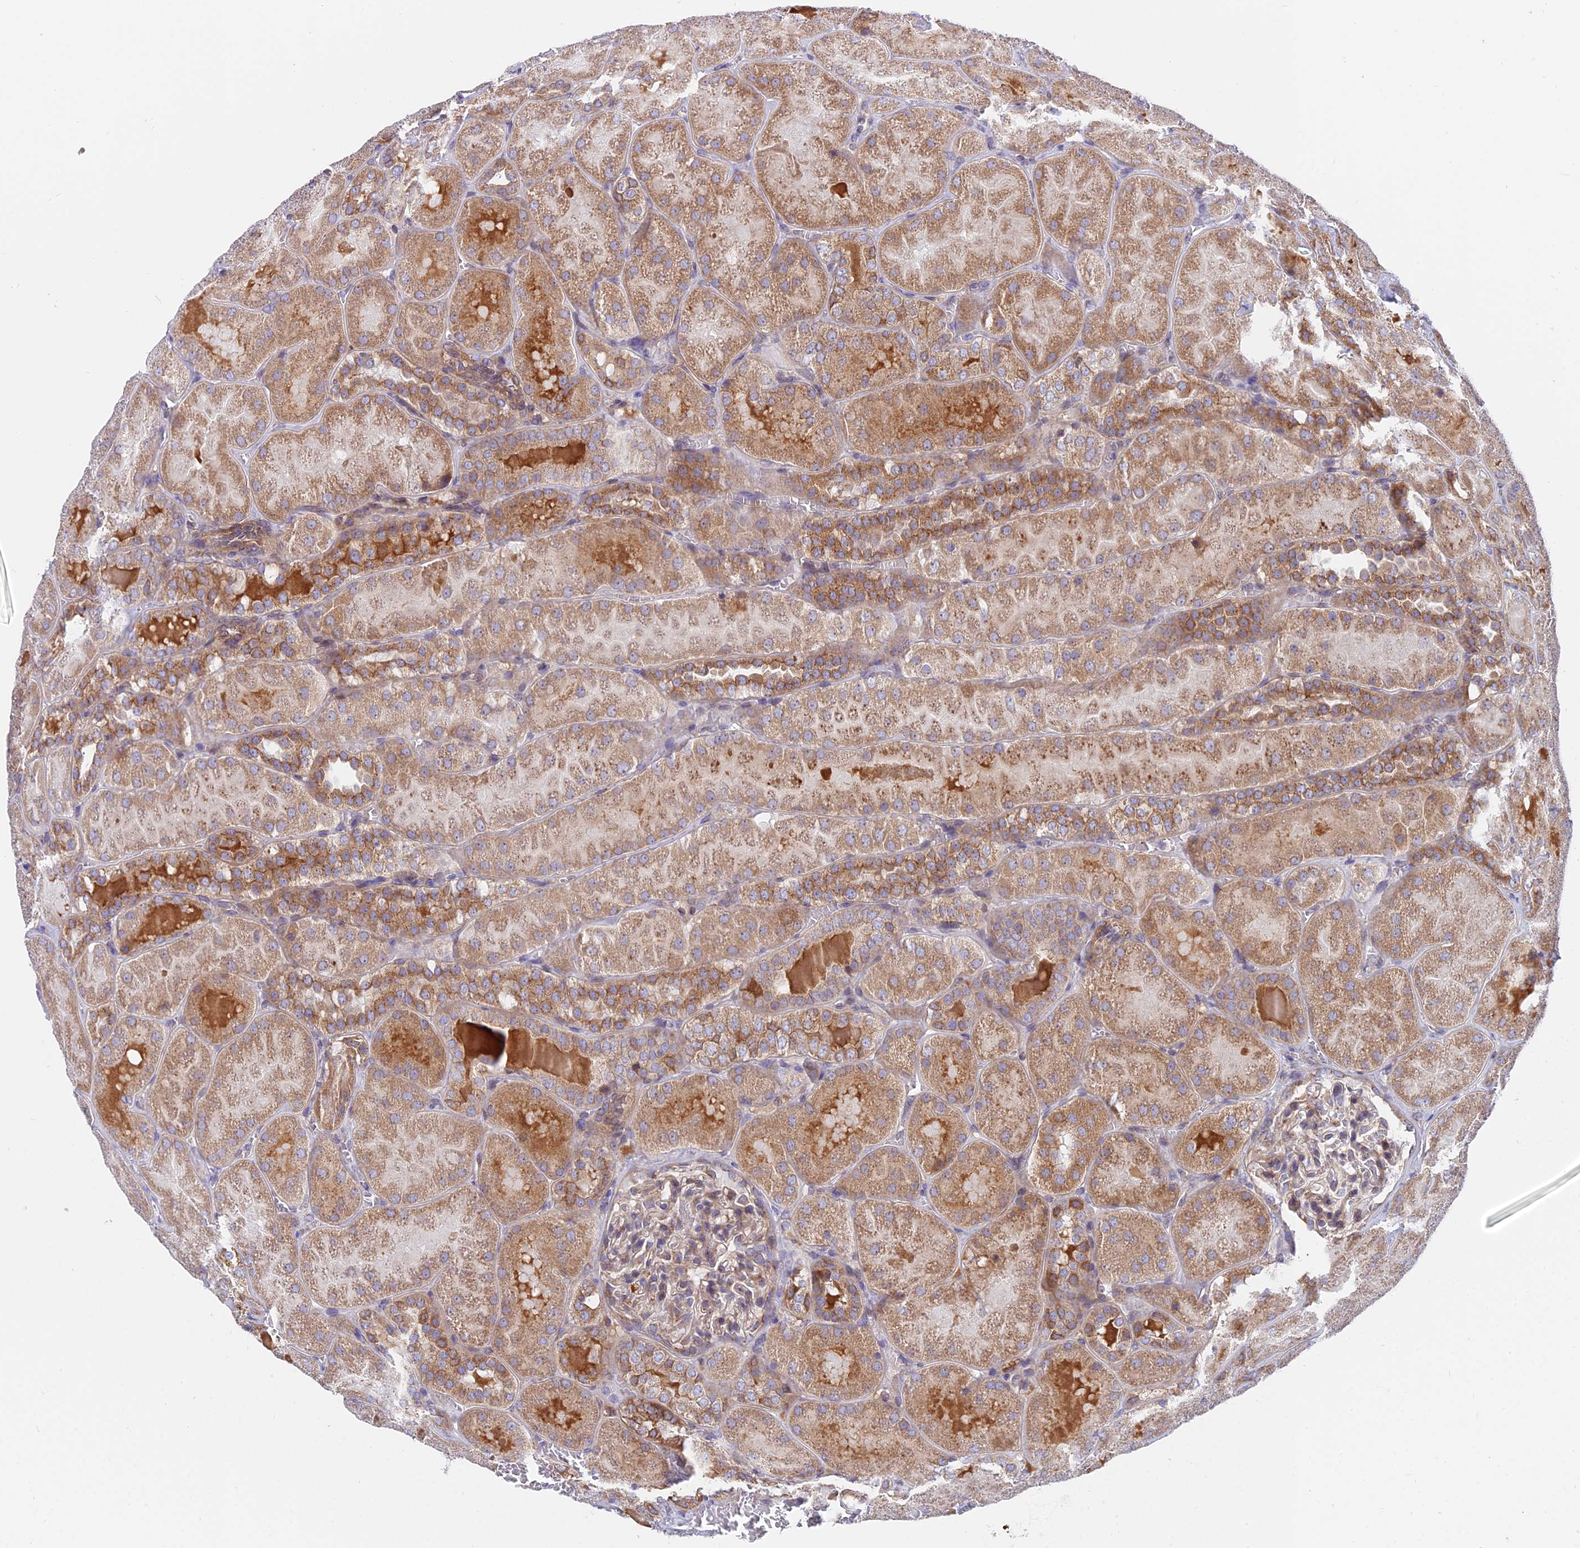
{"staining": {"intensity": "weak", "quantity": "25%-75%", "location": "cytoplasmic/membranous"}, "tissue": "kidney", "cell_type": "Cells in glomeruli", "image_type": "normal", "snomed": [{"axis": "morphology", "description": "Normal tissue, NOS"}, {"axis": "topography", "description": "Kidney"}], "caption": "Protein expression by IHC exhibits weak cytoplasmic/membranous expression in approximately 25%-75% of cells in glomeruli in unremarkable kidney.", "gene": "TBC1D20", "patient": {"sex": "male", "age": 28}}